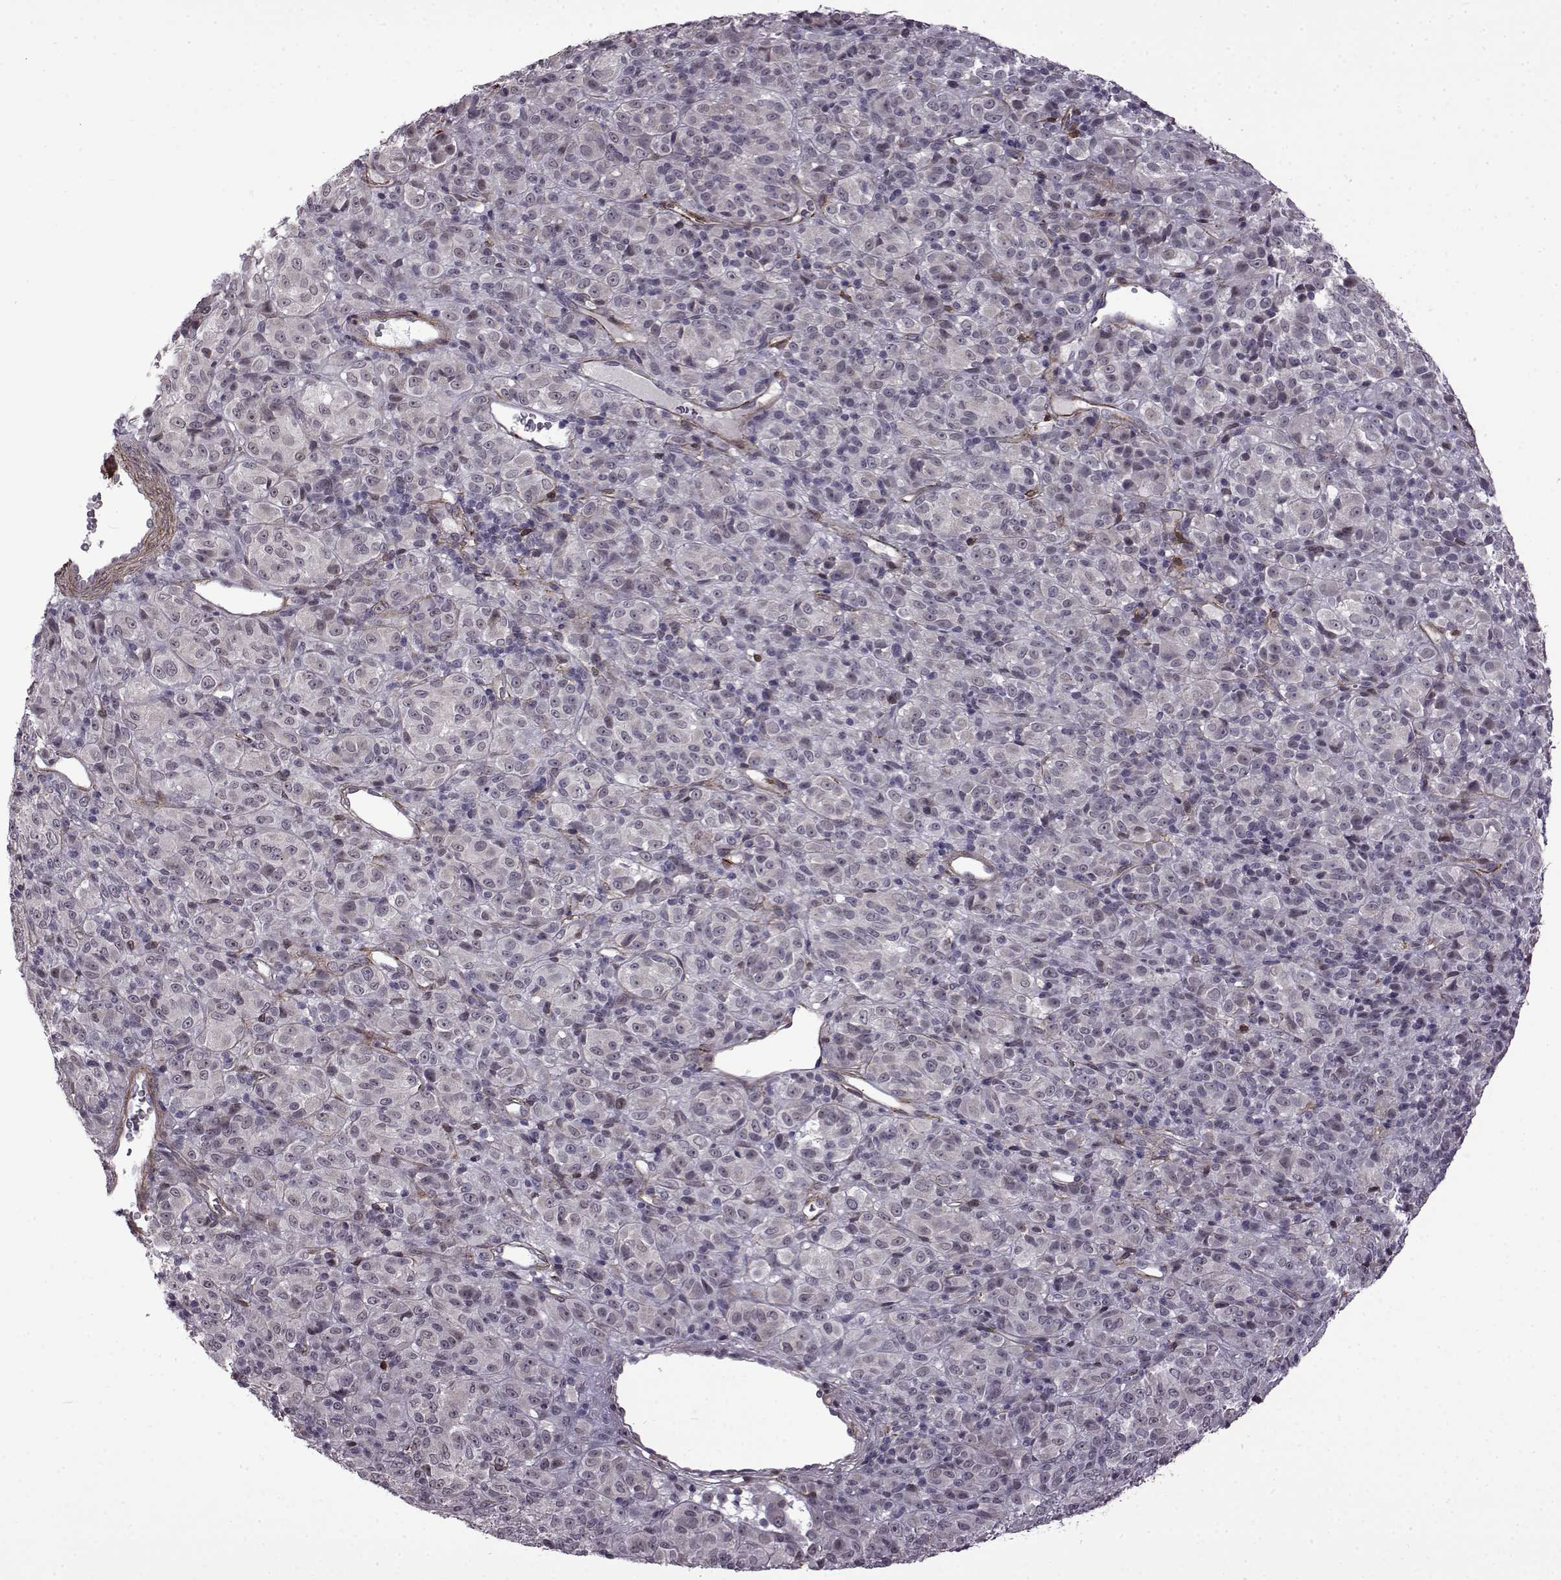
{"staining": {"intensity": "negative", "quantity": "none", "location": "none"}, "tissue": "melanoma", "cell_type": "Tumor cells", "image_type": "cancer", "snomed": [{"axis": "morphology", "description": "Malignant melanoma, Metastatic site"}, {"axis": "topography", "description": "Brain"}], "caption": "High power microscopy photomicrograph of an IHC image of malignant melanoma (metastatic site), revealing no significant expression in tumor cells.", "gene": "SYNPO2", "patient": {"sex": "female", "age": 56}}